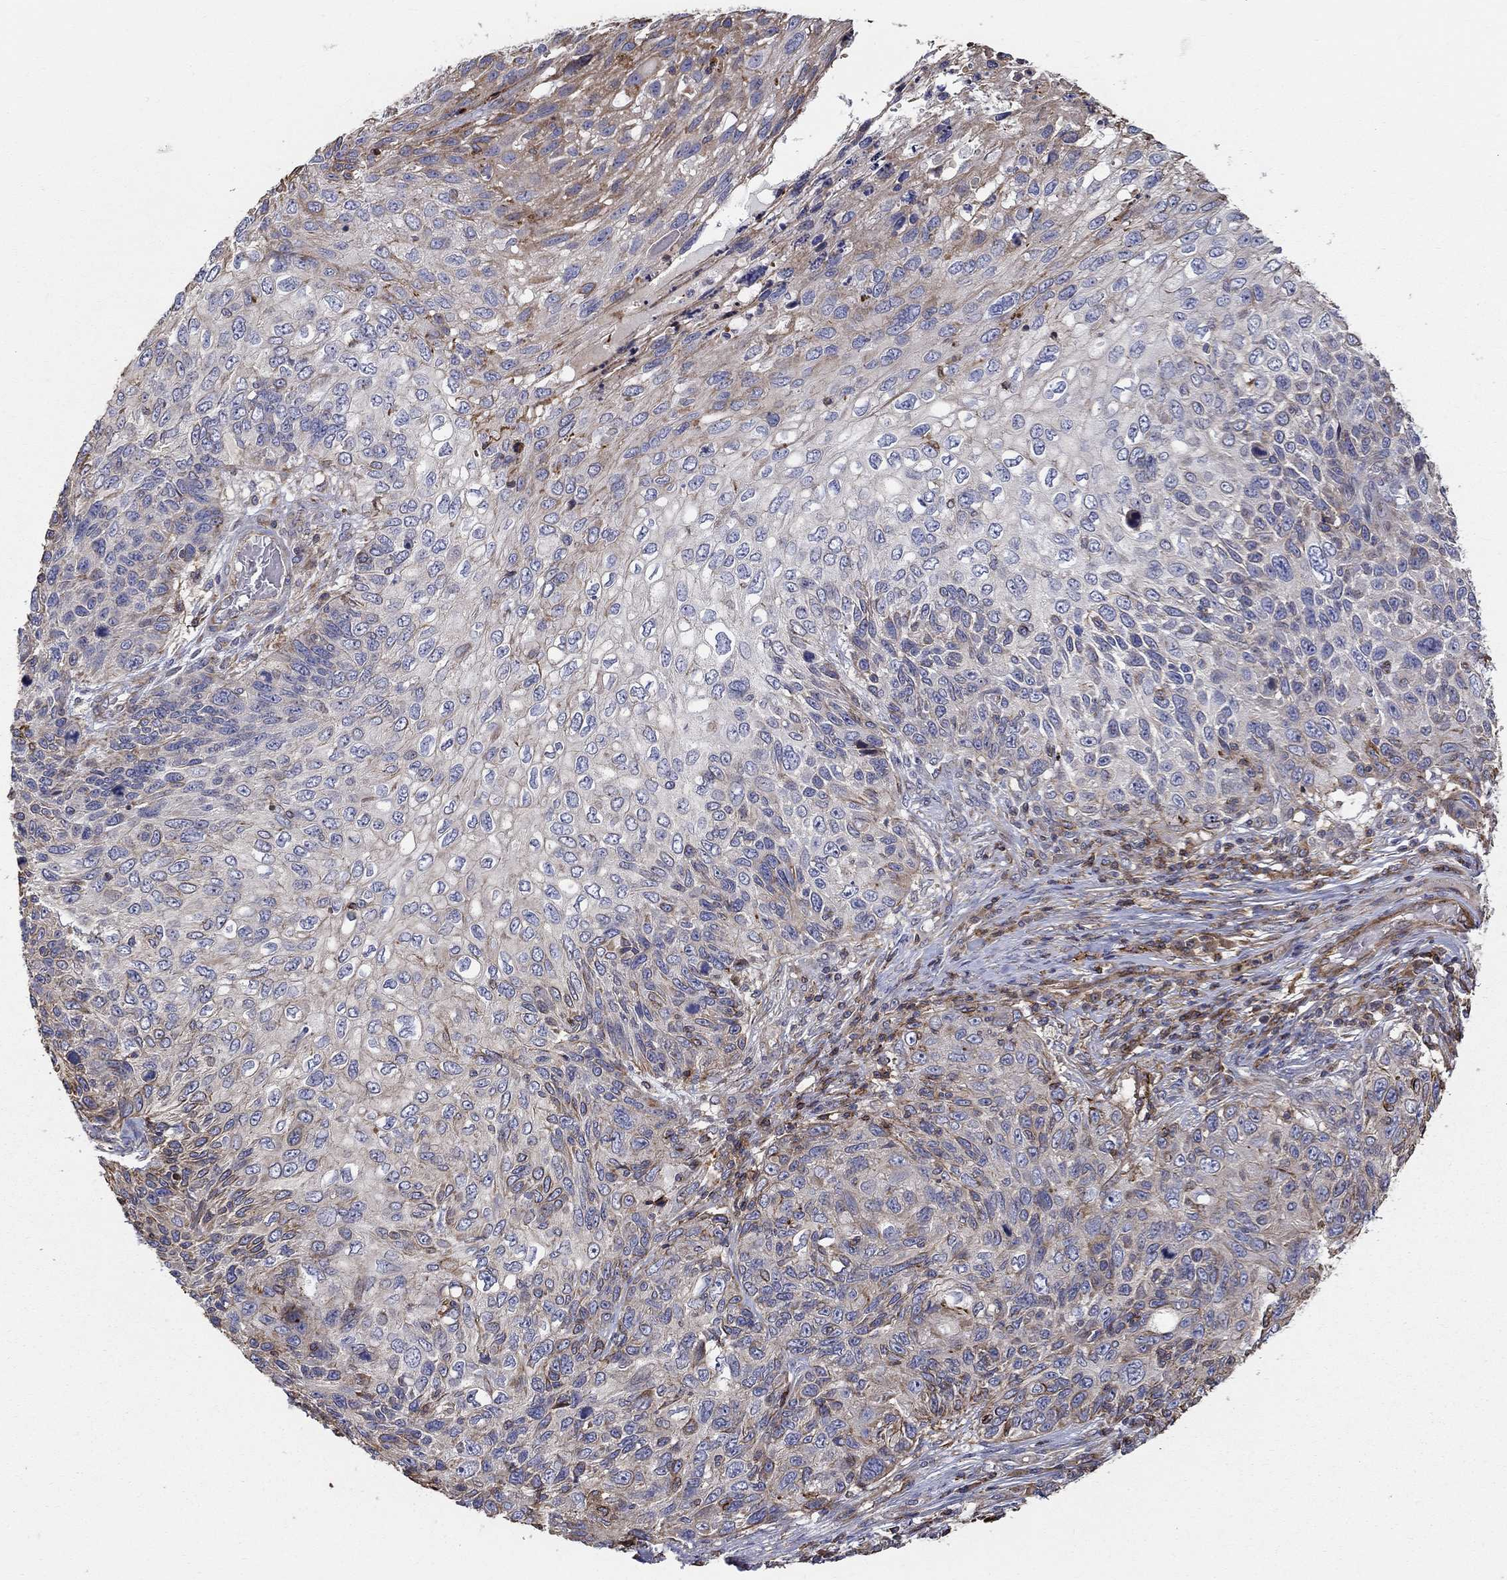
{"staining": {"intensity": "weak", "quantity": "25%-75%", "location": "cytoplasmic/membranous"}, "tissue": "skin cancer", "cell_type": "Tumor cells", "image_type": "cancer", "snomed": [{"axis": "morphology", "description": "Squamous cell carcinoma, NOS"}, {"axis": "topography", "description": "Skin"}], "caption": "This image reveals immunohistochemistry staining of human skin squamous cell carcinoma, with low weak cytoplasmic/membranous positivity in approximately 25%-75% of tumor cells.", "gene": "NPHP1", "patient": {"sex": "male", "age": 92}}